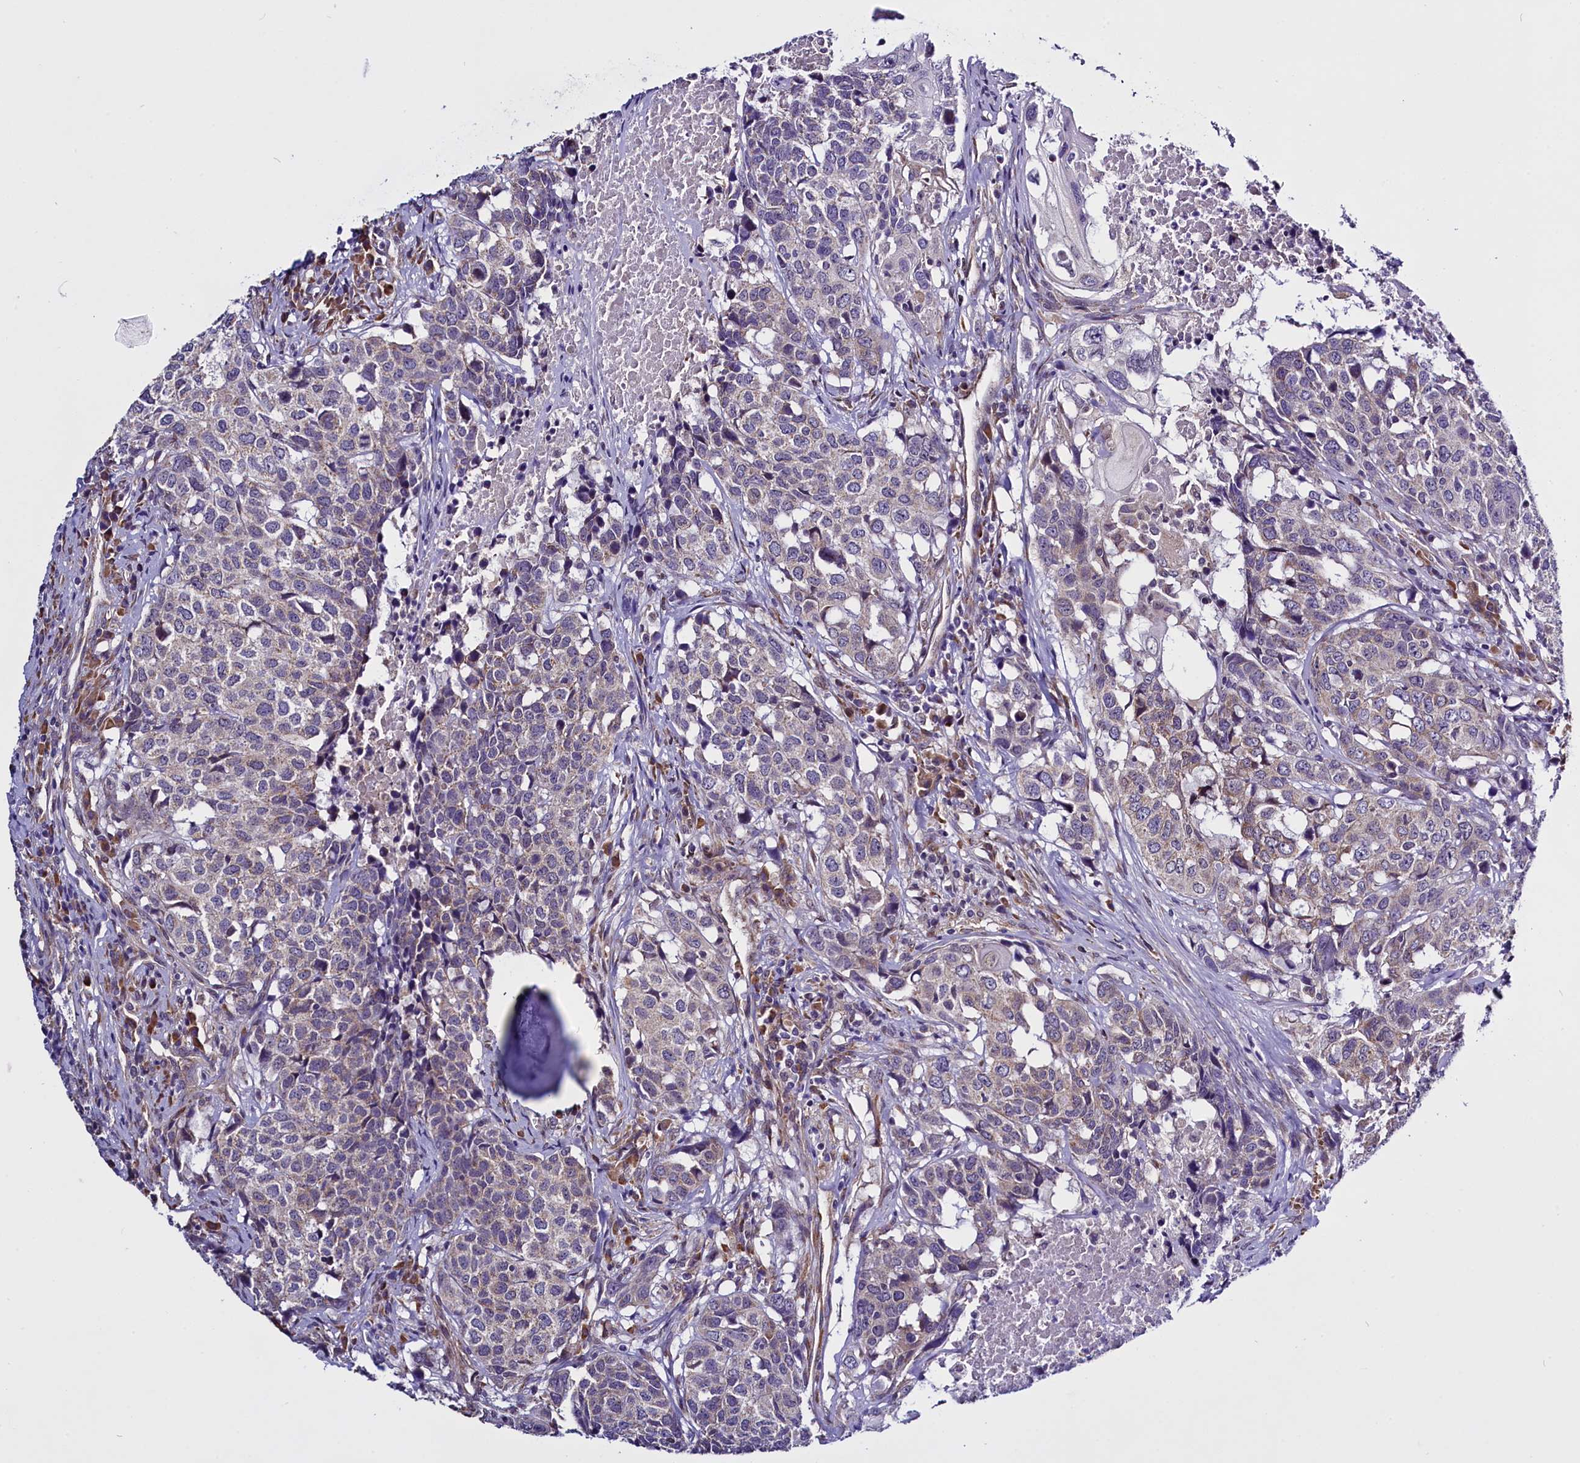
{"staining": {"intensity": "weak", "quantity": "<25%", "location": "cytoplasmic/membranous"}, "tissue": "head and neck cancer", "cell_type": "Tumor cells", "image_type": "cancer", "snomed": [{"axis": "morphology", "description": "Squamous cell carcinoma, NOS"}, {"axis": "topography", "description": "Head-Neck"}], "caption": "The image reveals no staining of tumor cells in head and neck cancer.", "gene": "UACA", "patient": {"sex": "male", "age": 66}}